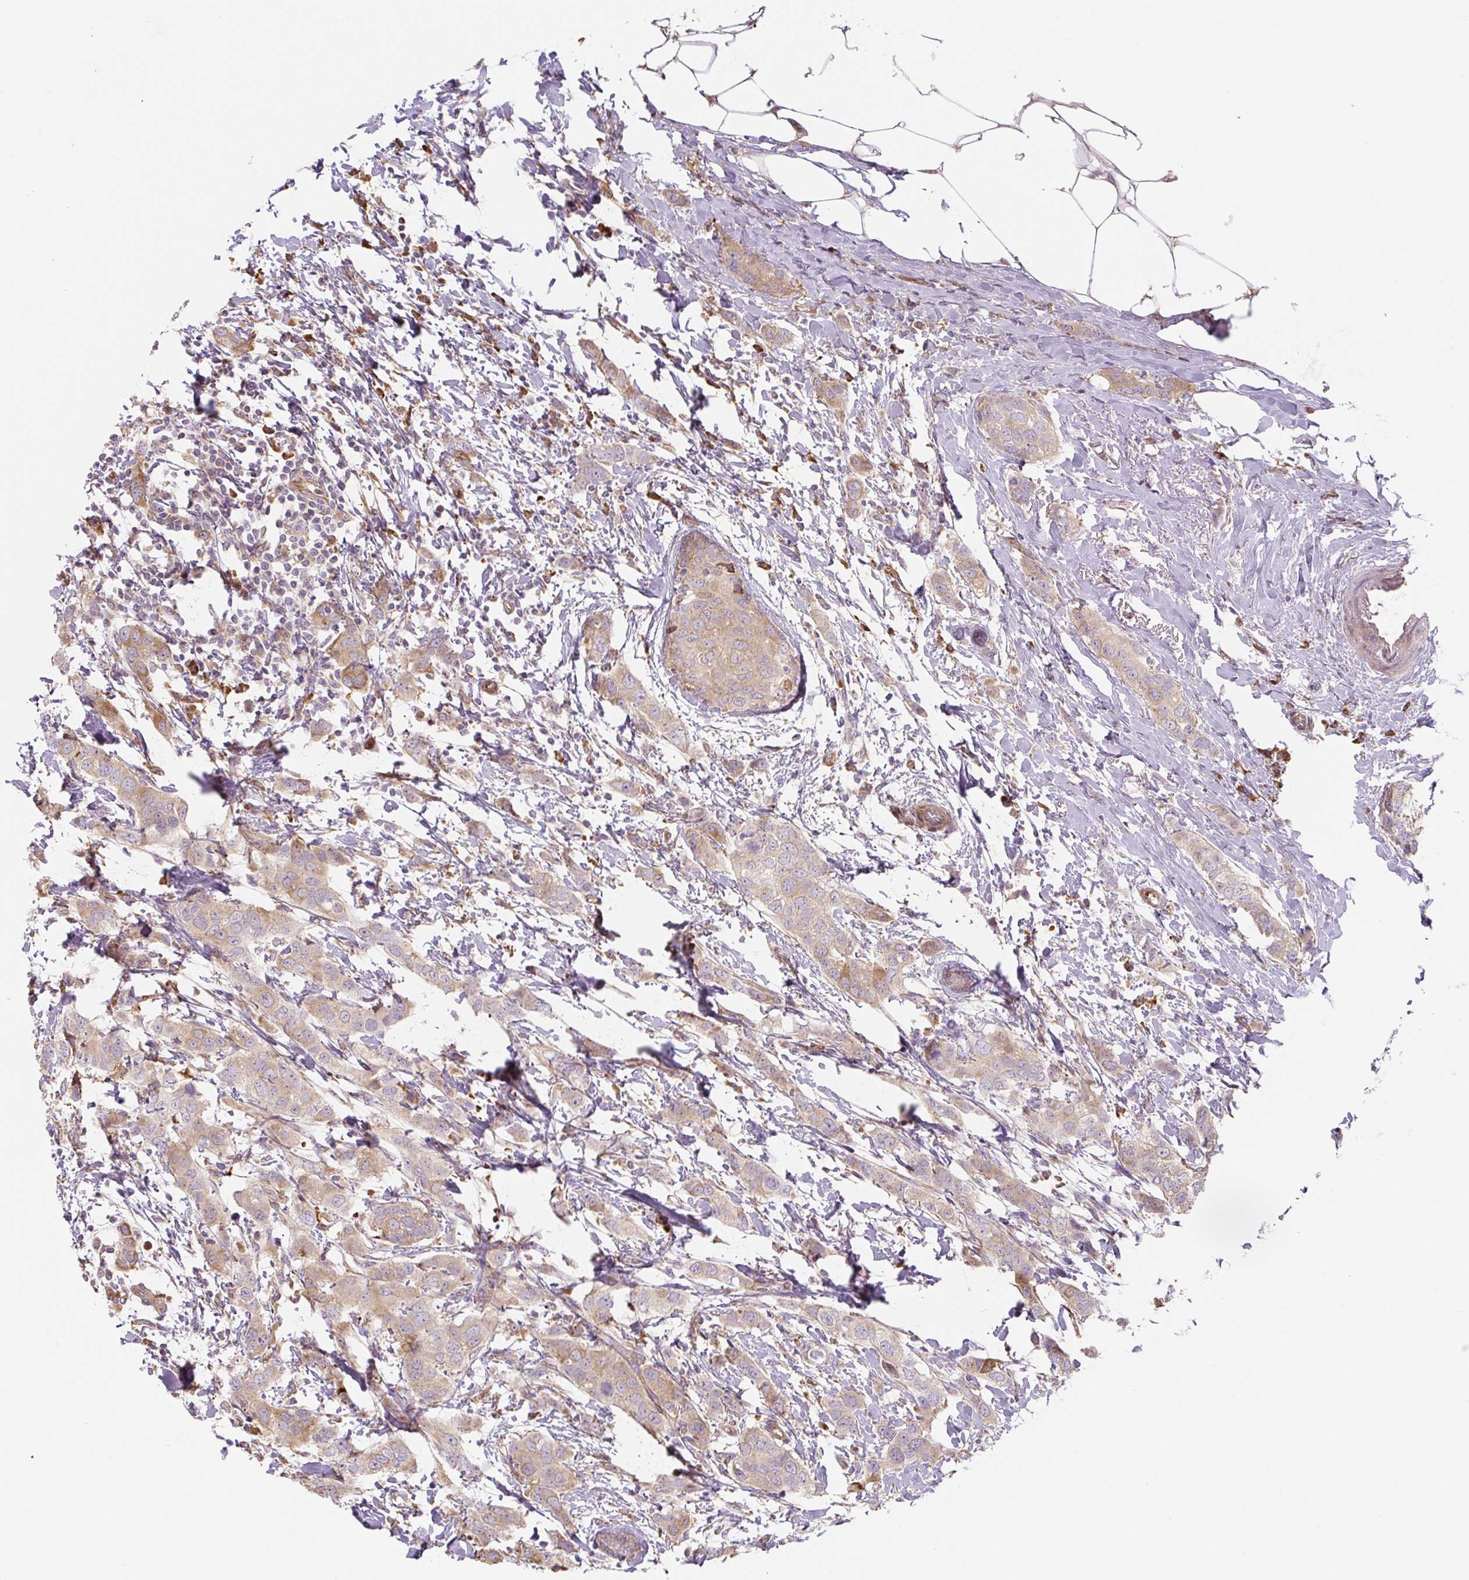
{"staining": {"intensity": "weak", "quantity": ">75%", "location": "cytoplasmic/membranous"}, "tissue": "breast cancer", "cell_type": "Tumor cells", "image_type": "cancer", "snomed": [{"axis": "morphology", "description": "Duct carcinoma"}, {"axis": "topography", "description": "Breast"}], "caption": "The histopathology image reveals a brown stain indicating the presence of a protein in the cytoplasmic/membranous of tumor cells in intraductal carcinoma (breast).", "gene": "RASA1", "patient": {"sex": "female", "age": 50}}